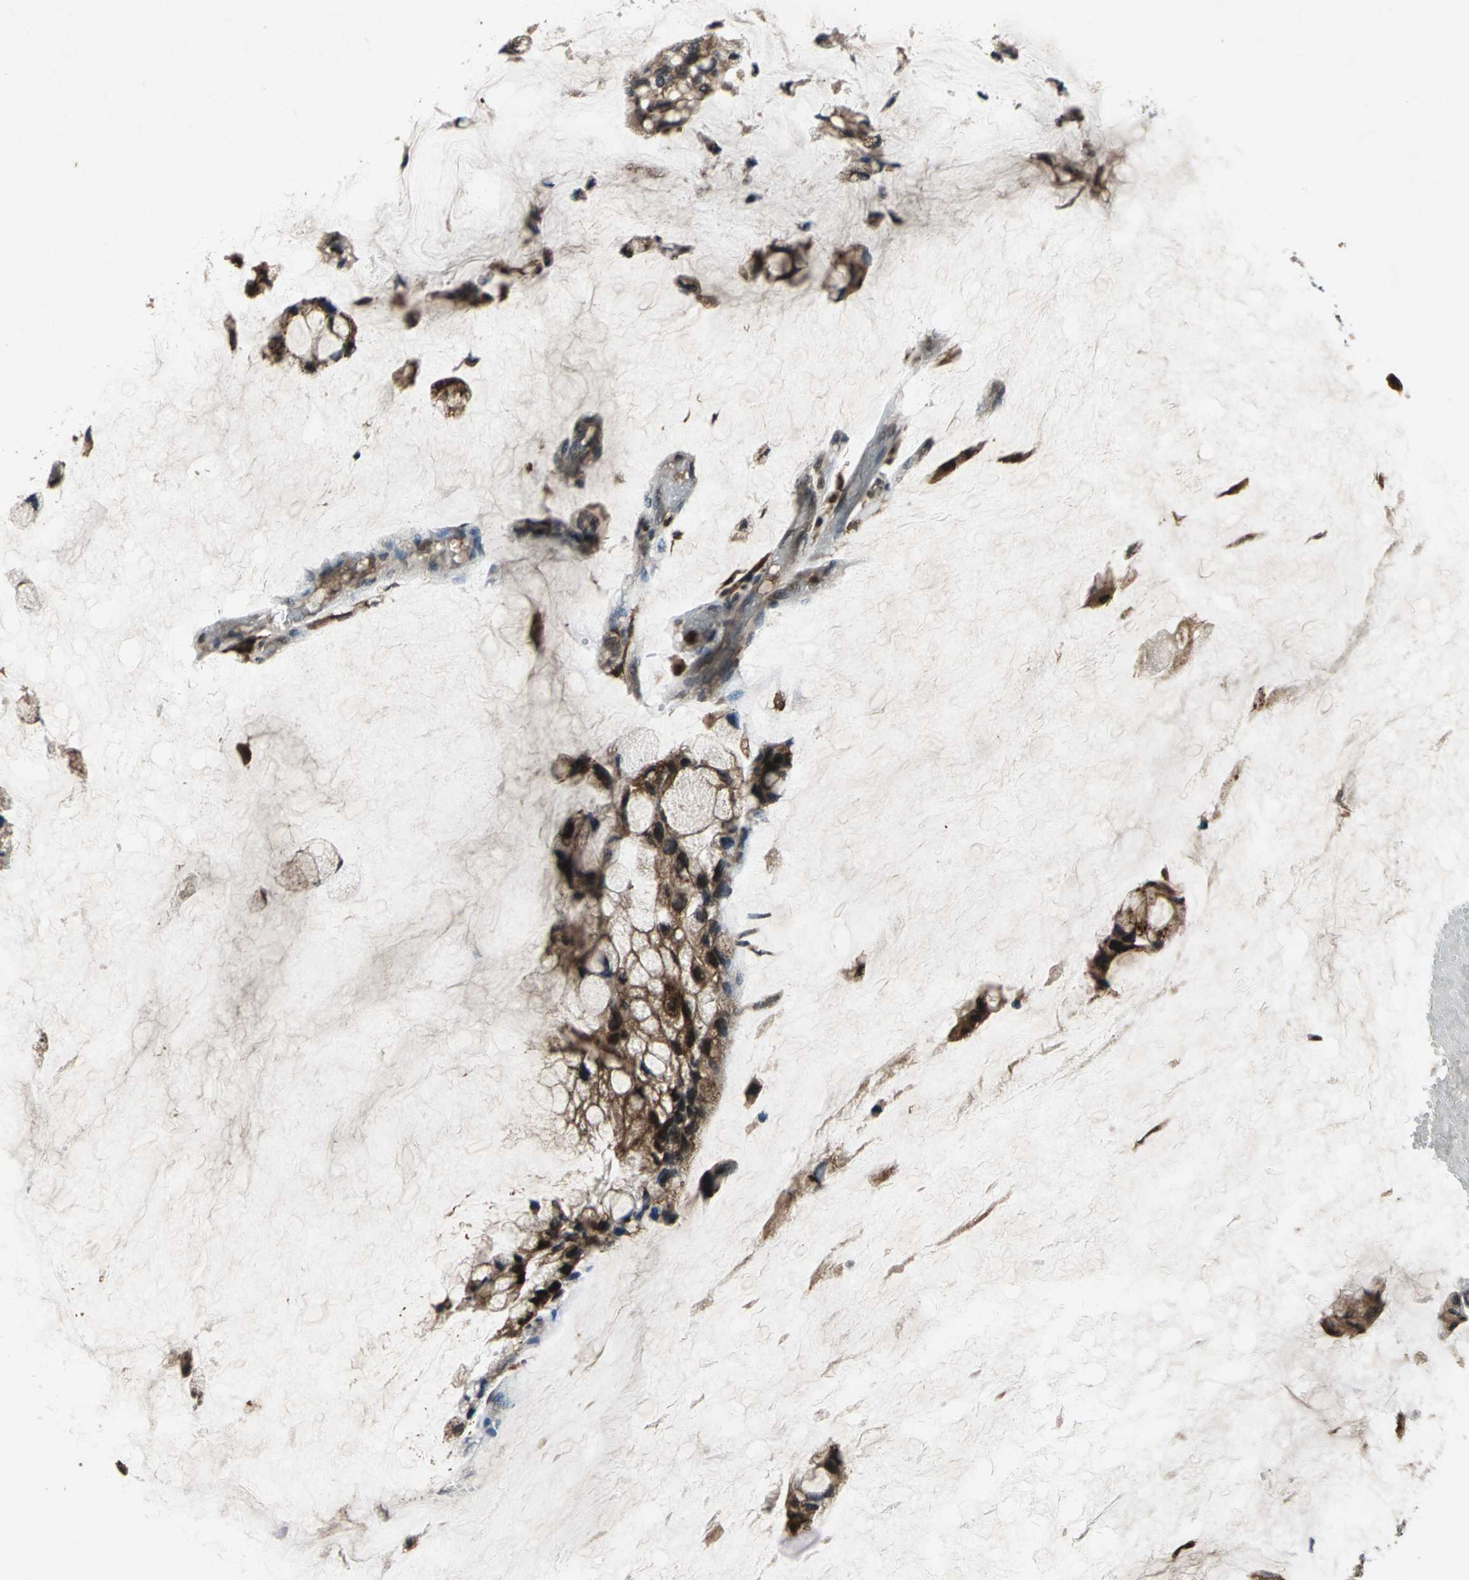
{"staining": {"intensity": "strong", "quantity": ">75%", "location": "cytoplasmic/membranous,nuclear"}, "tissue": "ovarian cancer", "cell_type": "Tumor cells", "image_type": "cancer", "snomed": [{"axis": "morphology", "description": "Cystadenocarcinoma, mucinous, NOS"}, {"axis": "topography", "description": "Ovary"}], "caption": "This micrograph displays ovarian cancer stained with immunohistochemistry (IHC) to label a protein in brown. The cytoplasmic/membranous and nuclear of tumor cells show strong positivity for the protein. Nuclei are counter-stained blue.", "gene": "PYCARD", "patient": {"sex": "female", "age": 39}}